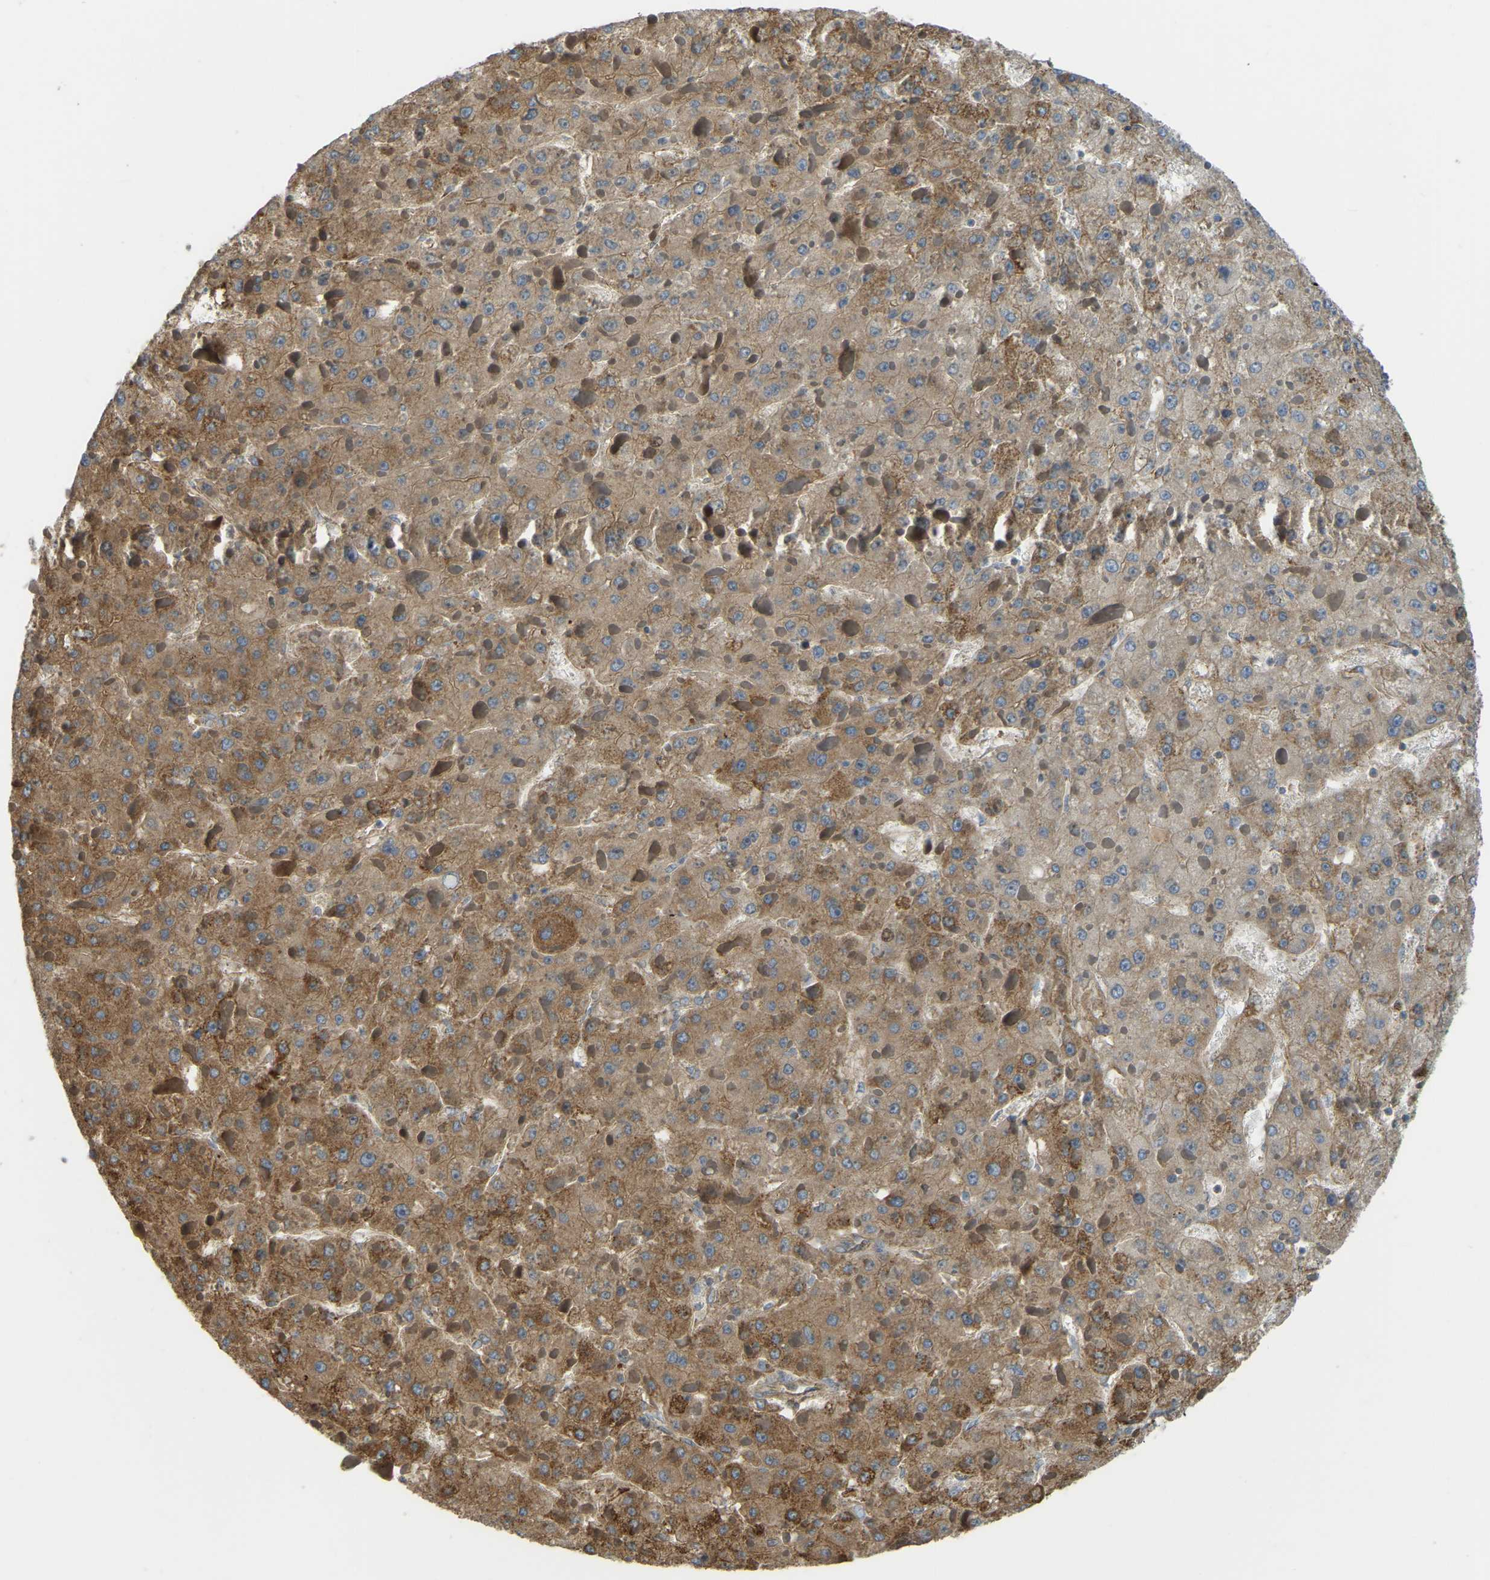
{"staining": {"intensity": "moderate", "quantity": ">75%", "location": "cytoplasmic/membranous"}, "tissue": "liver cancer", "cell_type": "Tumor cells", "image_type": "cancer", "snomed": [{"axis": "morphology", "description": "Carcinoma, Hepatocellular, NOS"}, {"axis": "topography", "description": "Liver"}], "caption": "Human hepatocellular carcinoma (liver) stained with a brown dye reveals moderate cytoplasmic/membranous positive expression in about >75% of tumor cells.", "gene": "PSMD7", "patient": {"sex": "female", "age": 73}}